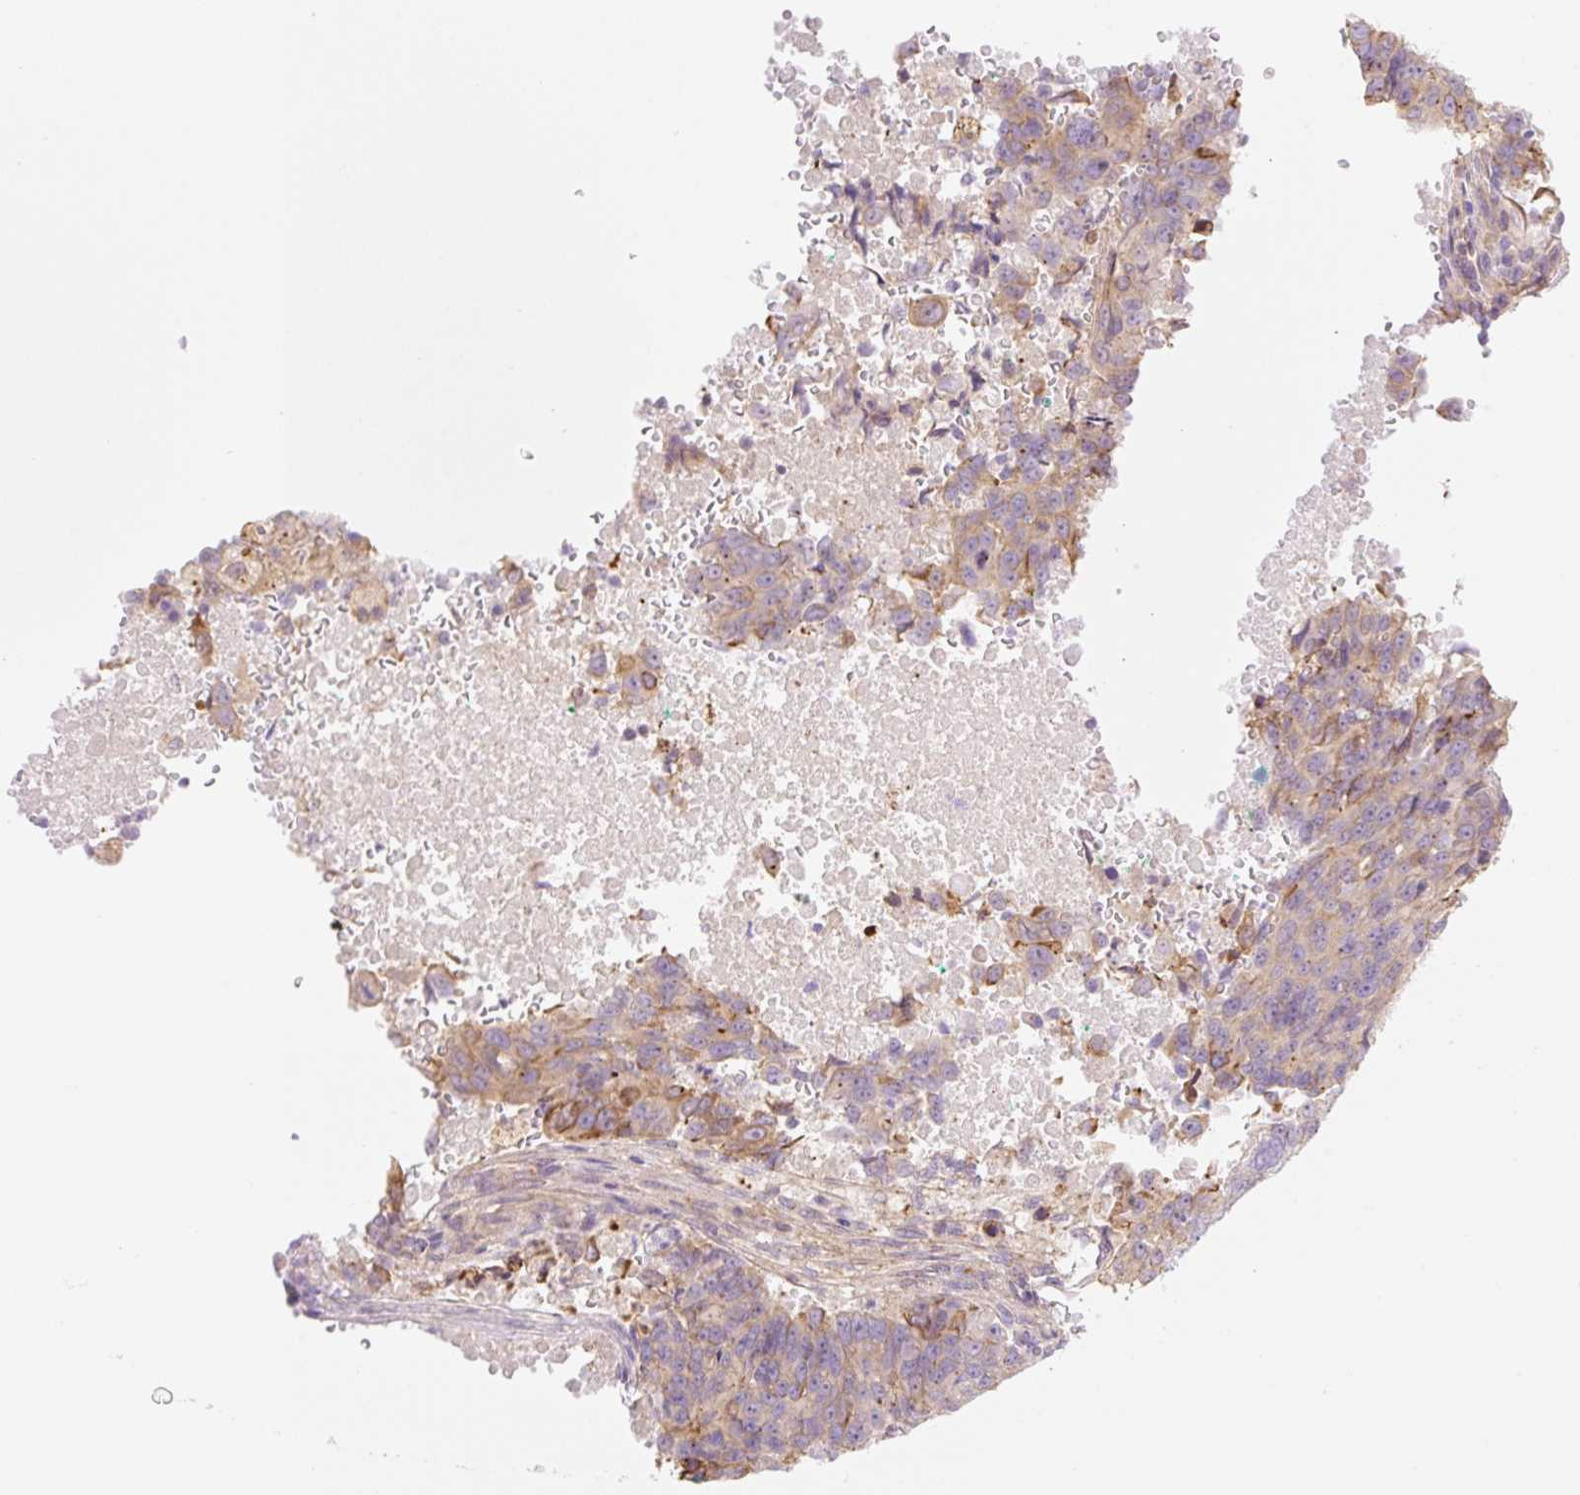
{"staining": {"intensity": "weak", "quantity": ">75%", "location": "cytoplasmic/membranous"}, "tissue": "lung cancer", "cell_type": "Tumor cells", "image_type": "cancer", "snomed": [{"axis": "morphology", "description": "Squamous cell carcinoma, NOS"}, {"axis": "topography", "description": "Lung"}], "caption": "A brown stain highlights weak cytoplasmic/membranous expression of a protein in lung squamous cell carcinoma tumor cells.", "gene": "NLRP5", "patient": {"sex": "female", "age": 66}}